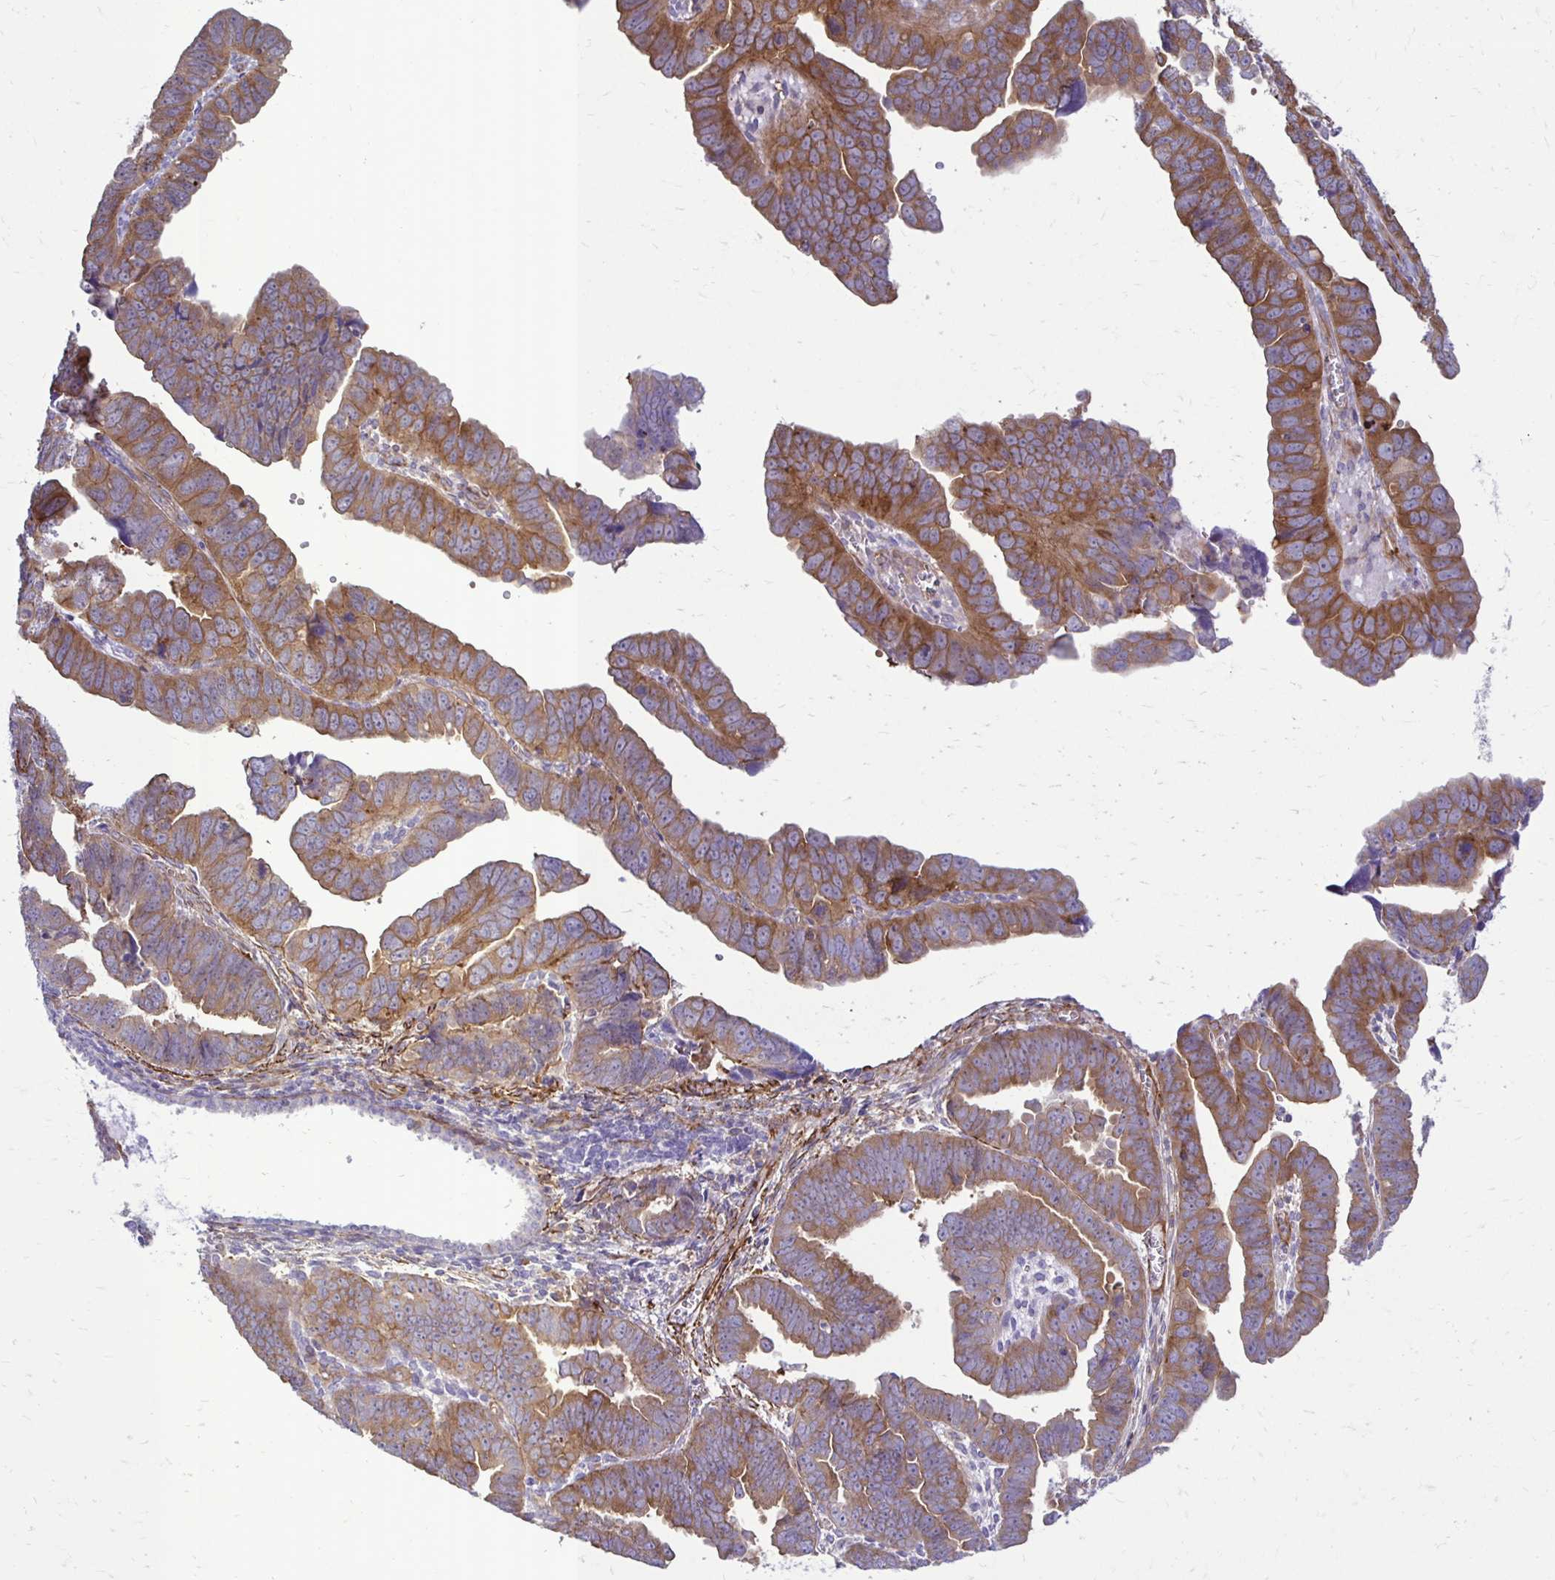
{"staining": {"intensity": "moderate", "quantity": ">75%", "location": "cytoplasmic/membranous"}, "tissue": "endometrial cancer", "cell_type": "Tumor cells", "image_type": "cancer", "snomed": [{"axis": "morphology", "description": "Adenocarcinoma, NOS"}, {"axis": "topography", "description": "Endometrium"}], "caption": "Tumor cells show medium levels of moderate cytoplasmic/membranous expression in approximately >75% of cells in human endometrial cancer.", "gene": "CTPS1", "patient": {"sex": "female", "age": 75}}